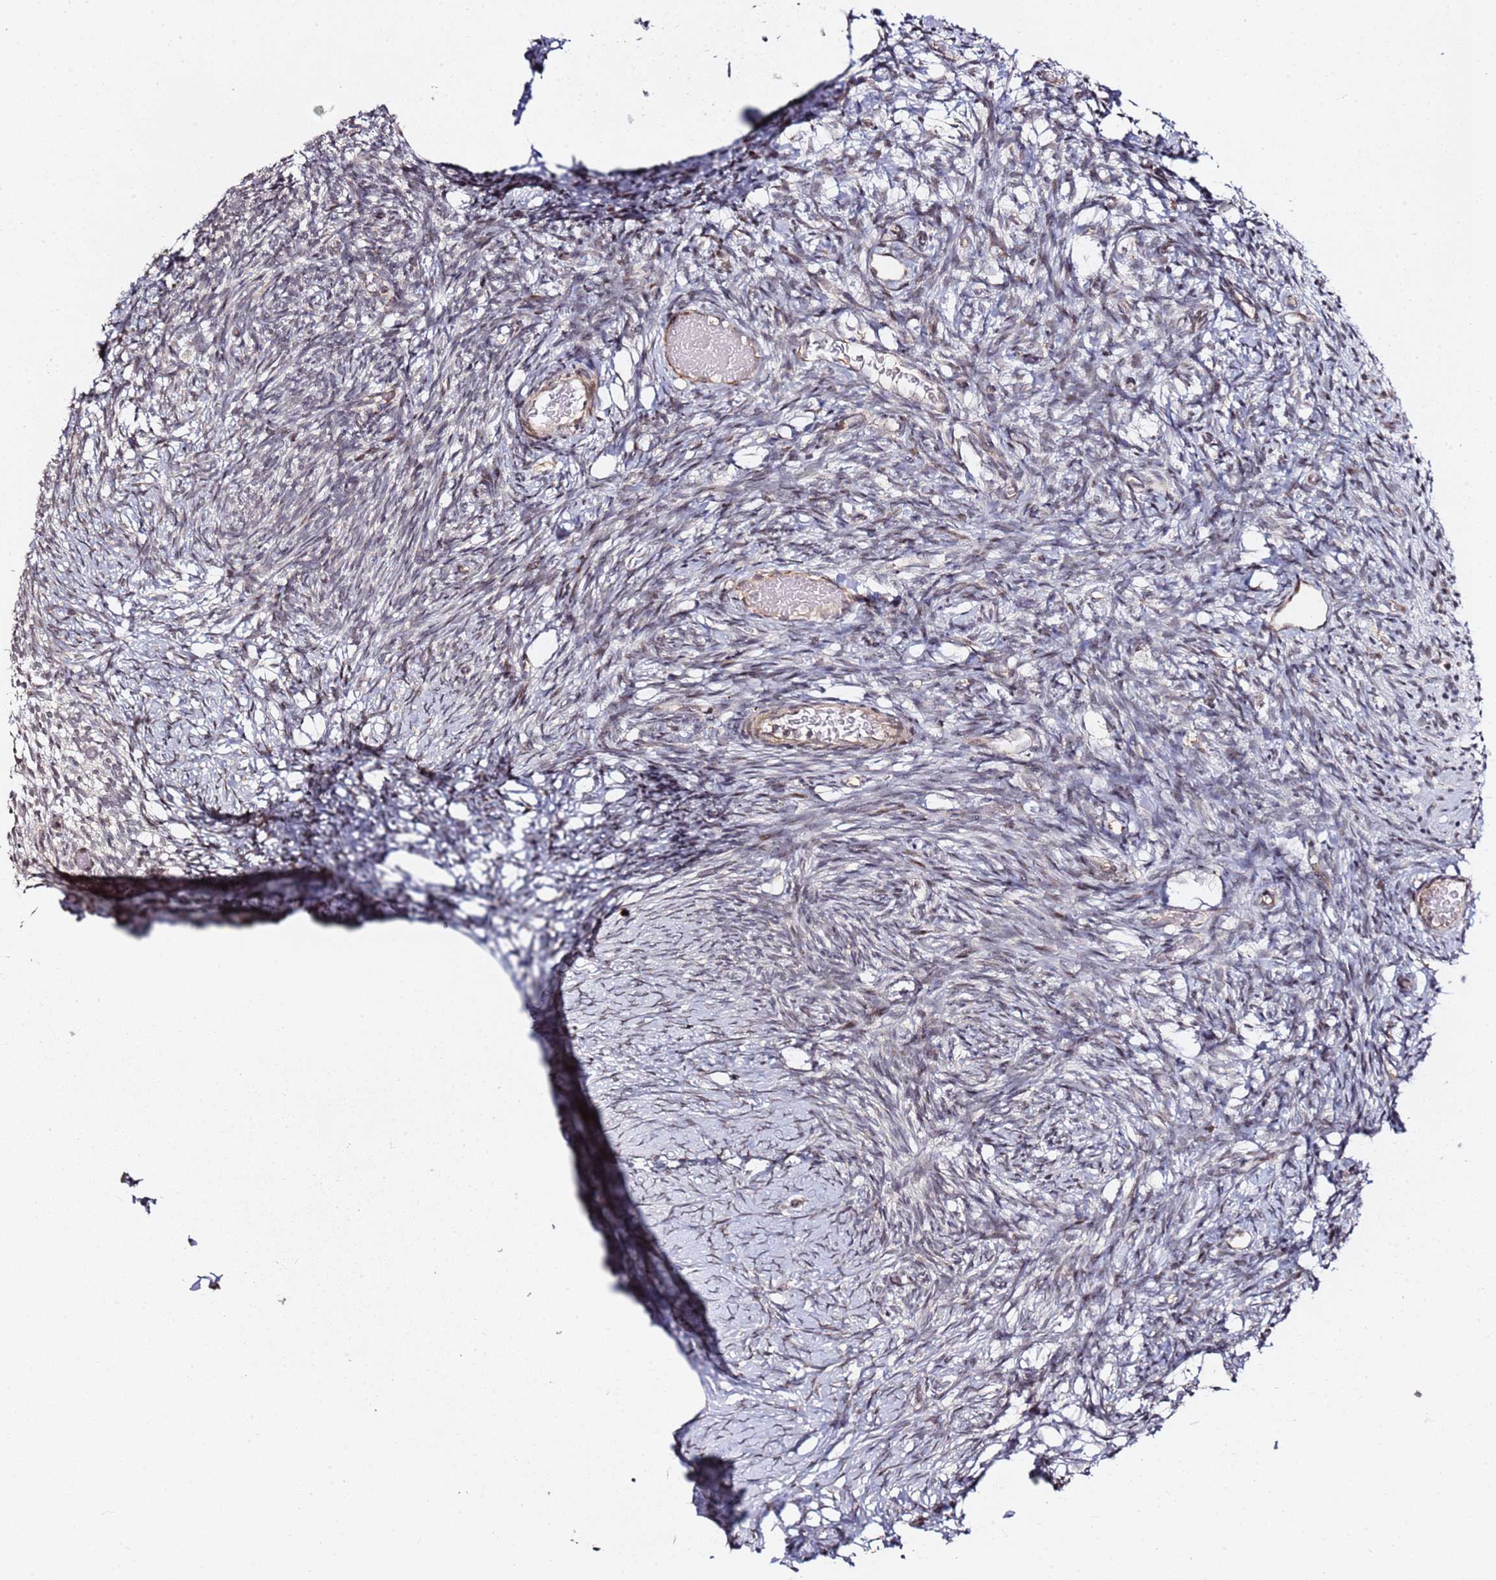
{"staining": {"intensity": "moderate", "quantity": "<25%", "location": "nuclear"}, "tissue": "ovary", "cell_type": "Ovarian stroma cells", "image_type": "normal", "snomed": [{"axis": "morphology", "description": "Normal tissue, NOS"}, {"axis": "topography", "description": "Ovary"}], "caption": "Moderate nuclear positivity is identified in about <25% of ovarian stroma cells in normal ovary.", "gene": "TP53AIP1", "patient": {"sex": "female", "age": 39}}